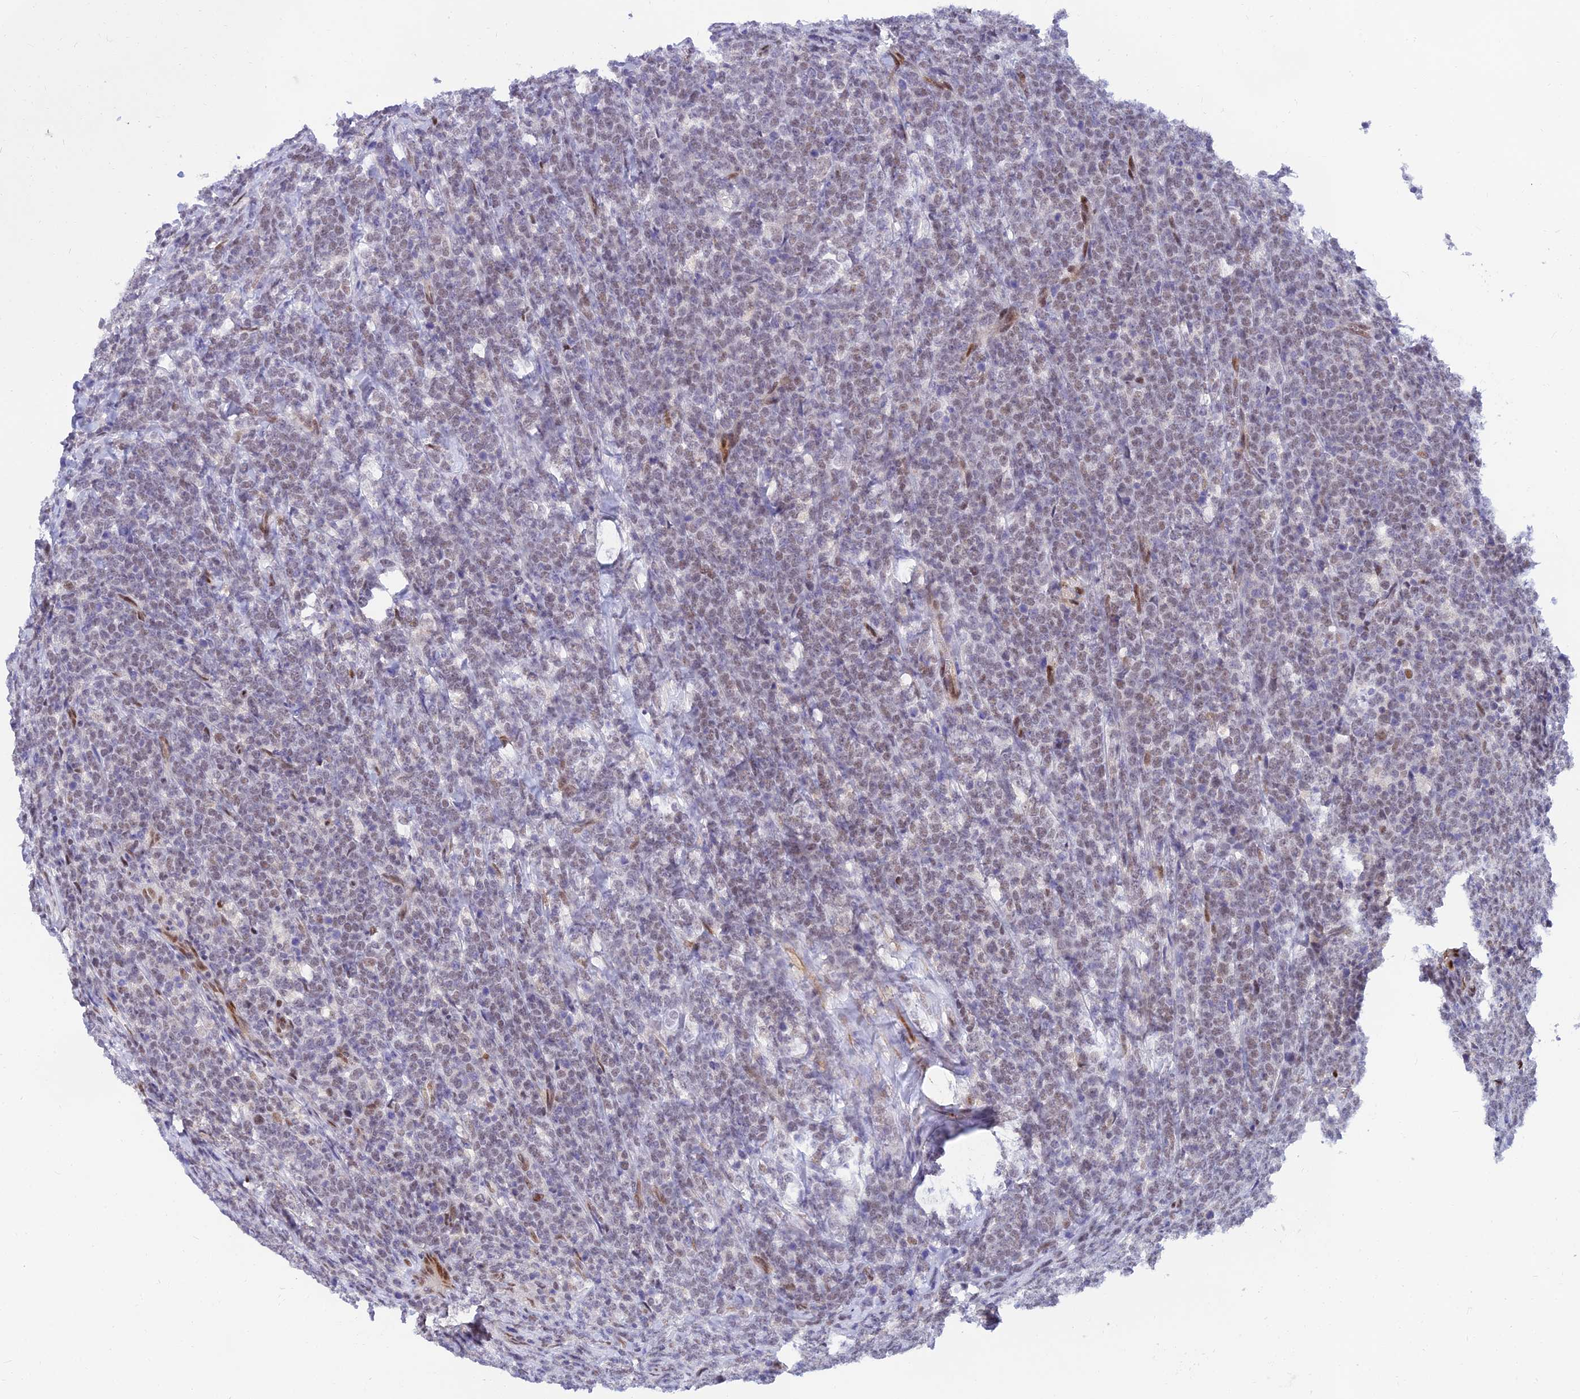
{"staining": {"intensity": "weak", "quantity": "25%-75%", "location": "nuclear"}, "tissue": "lymphoma", "cell_type": "Tumor cells", "image_type": "cancer", "snomed": [{"axis": "morphology", "description": "Malignant lymphoma, non-Hodgkin's type, High grade"}, {"axis": "topography", "description": "Small intestine"}], "caption": "Immunohistochemistry (IHC) histopathology image of neoplastic tissue: human malignant lymphoma, non-Hodgkin's type (high-grade) stained using IHC displays low levels of weak protein expression localized specifically in the nuclear of tumor cells, appearing as a nuclear brown color.", "gene": "CLK4", "patient": {"sex": "male", "age": 8}}